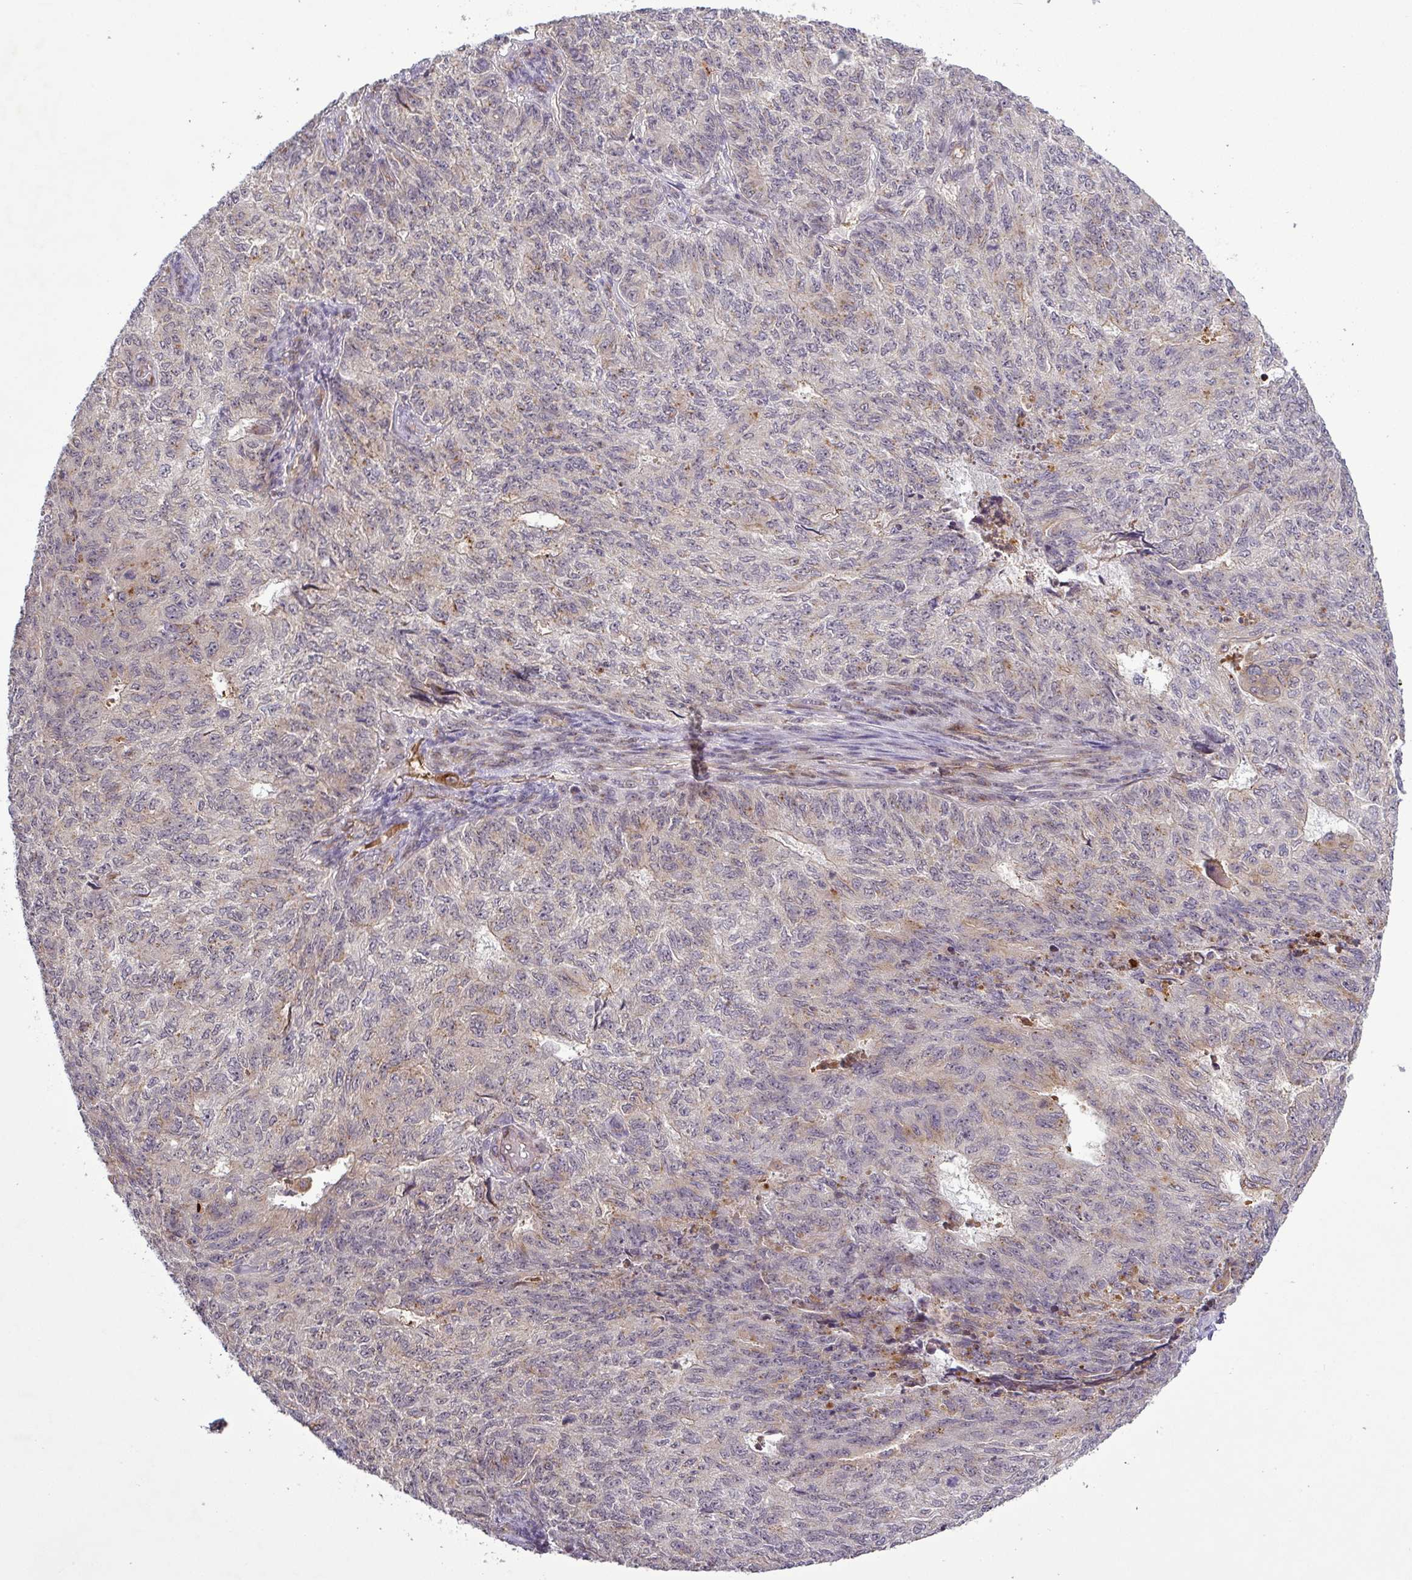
{"staining": {"intensity": "negative", "quantity": "none", "location": "none"}, "tissue": "endometrial cancer", "cell_type": "Tumor cells", "image_type": "cancer", "snomed": [{"axis": "morphology", "description": "Adenocarcinoma, NOS"}, {"axis": "topography", "description": "Endometrium"}], "caption": "The histopathology image displays no significant staining in tumor cells of endometrial cancer (adenocarcinoma).", "gene": "PCDH1", "patient": {"sex": "female", "age": 32}}